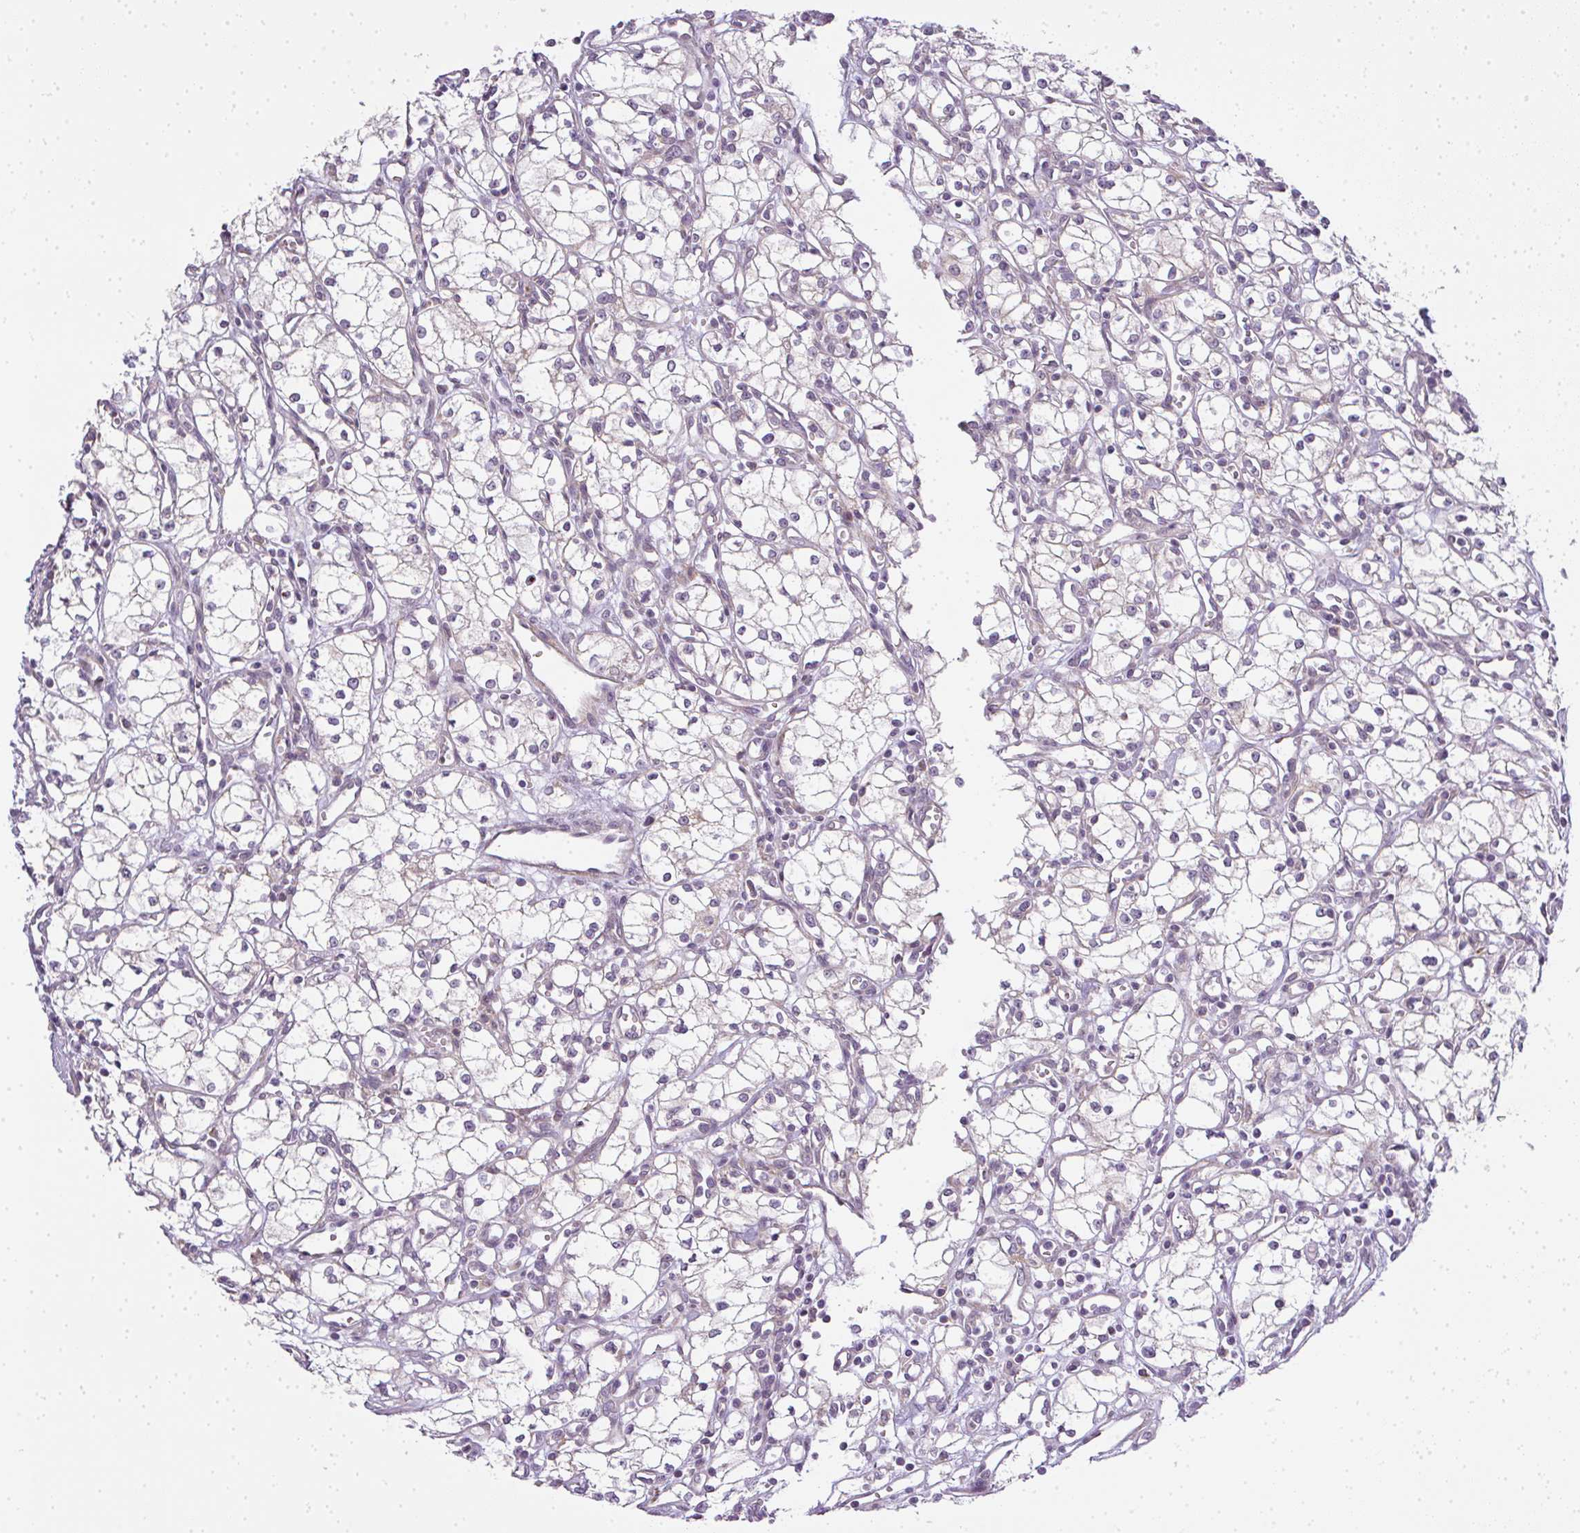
{"staining": {"intensity": "negative", "quantity": "none", "location": "none"}, "tissue": "renal cancer", "cell_type": "Tumor cells", "image_type": "cancer", "snomed": [{"axis": "morphology", "description": "Adenocarcinoma, NOS"}, {"axis": "topography", "description": "Kidney"}], "caption": "IHC image of neoplastic tissue: human adenocarcinoma (renal) stained with DAB (3,3'-diaminobenzidine) reveals no significant protein positivity in tumor cells.", "gene": "MED19", "patient": {"sex": "male", "age": 59}}